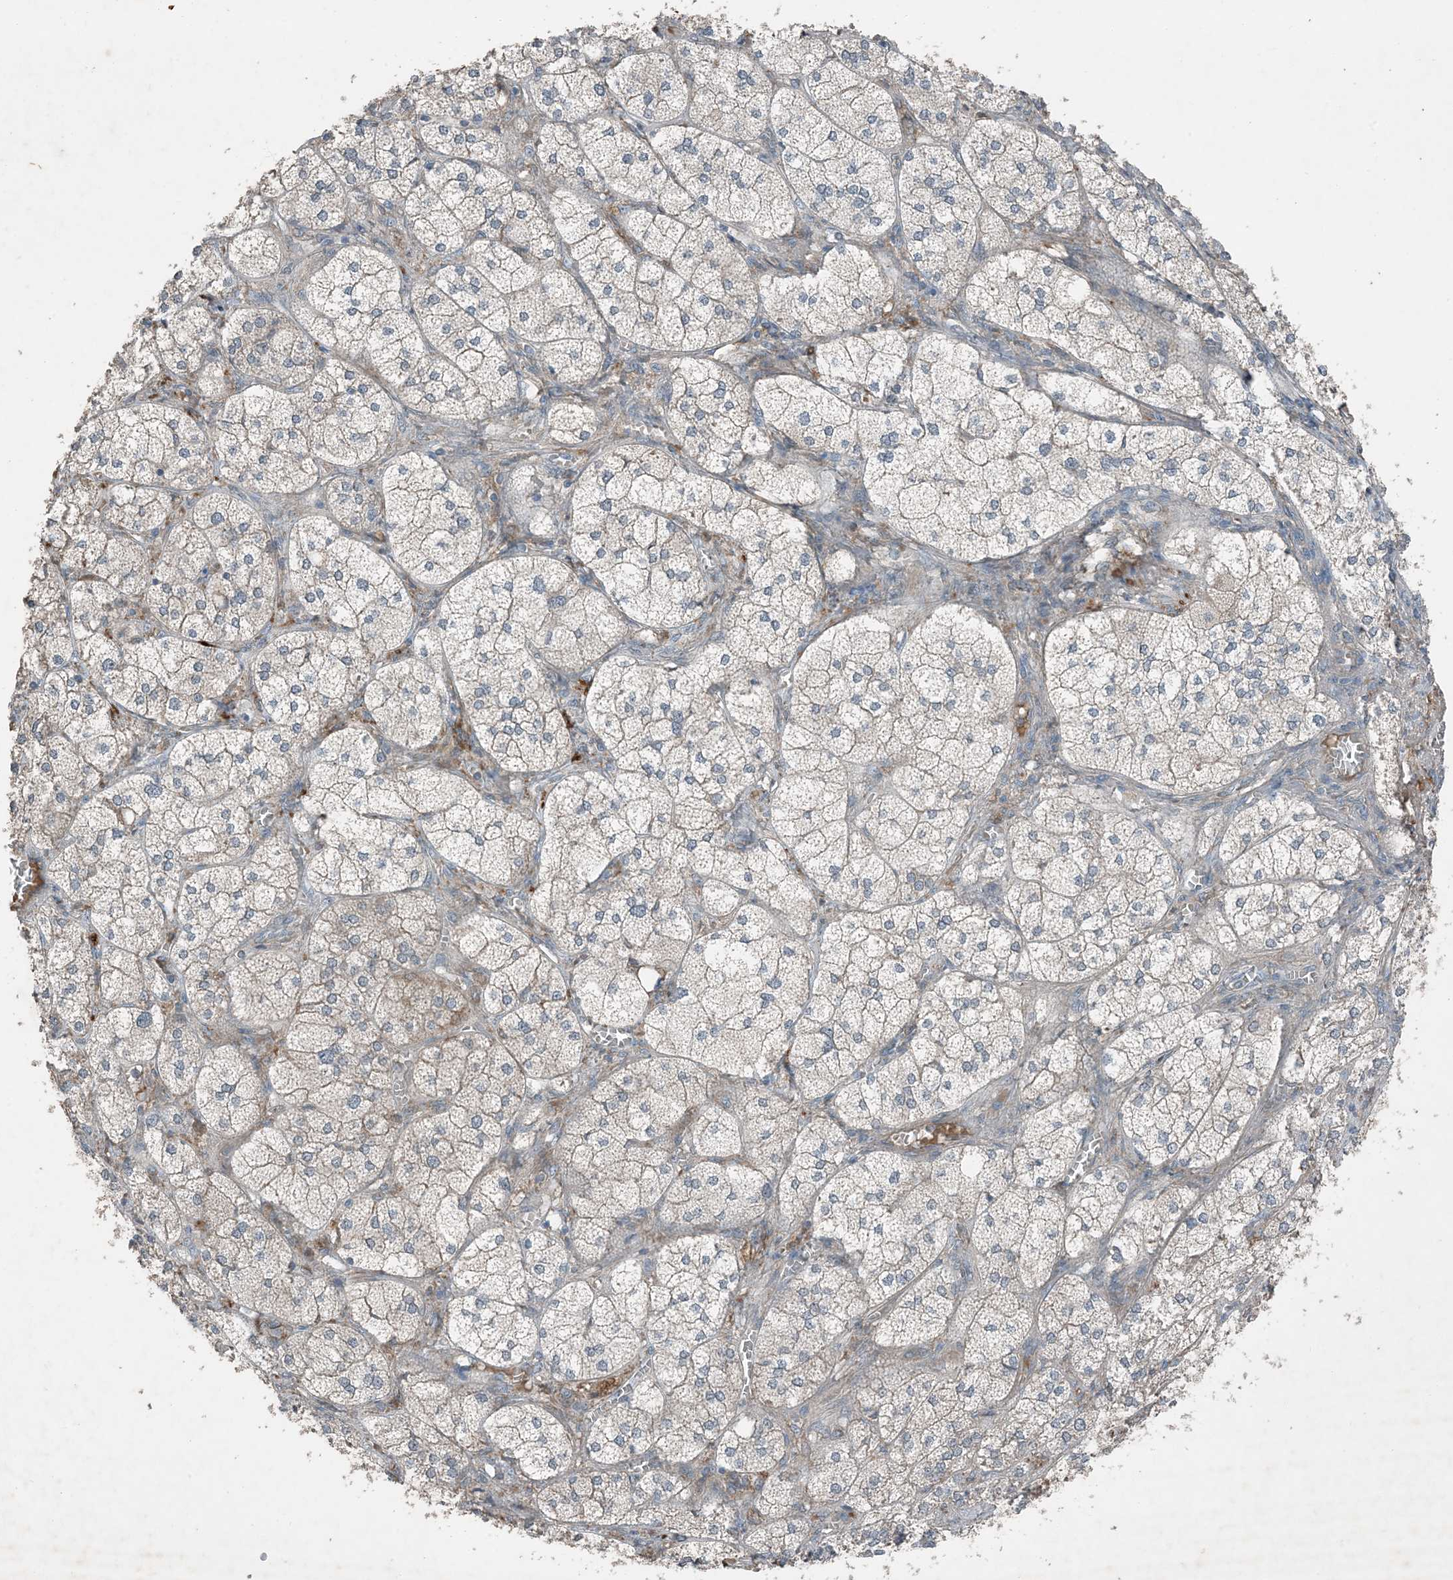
{"staining": {"intensity": "moderate", "quantity": "25%-75%", "location": "cytoplasmic/membranous"}, "tissue": "adrenal gland", "cell_type": "Glandular cells", "image_type": "normal", "snomed": [{"axis": "morphology", "description": "Normal tissue, NOS"}, {"axis": "topography", "description": "Adrenal gland"}], "caption": "Adrenal gland stained with a protein marker demonstrates moderate staining in glandular cells.", "gene": "MDN1", "patient": {"sex": "female", "age": 61}}